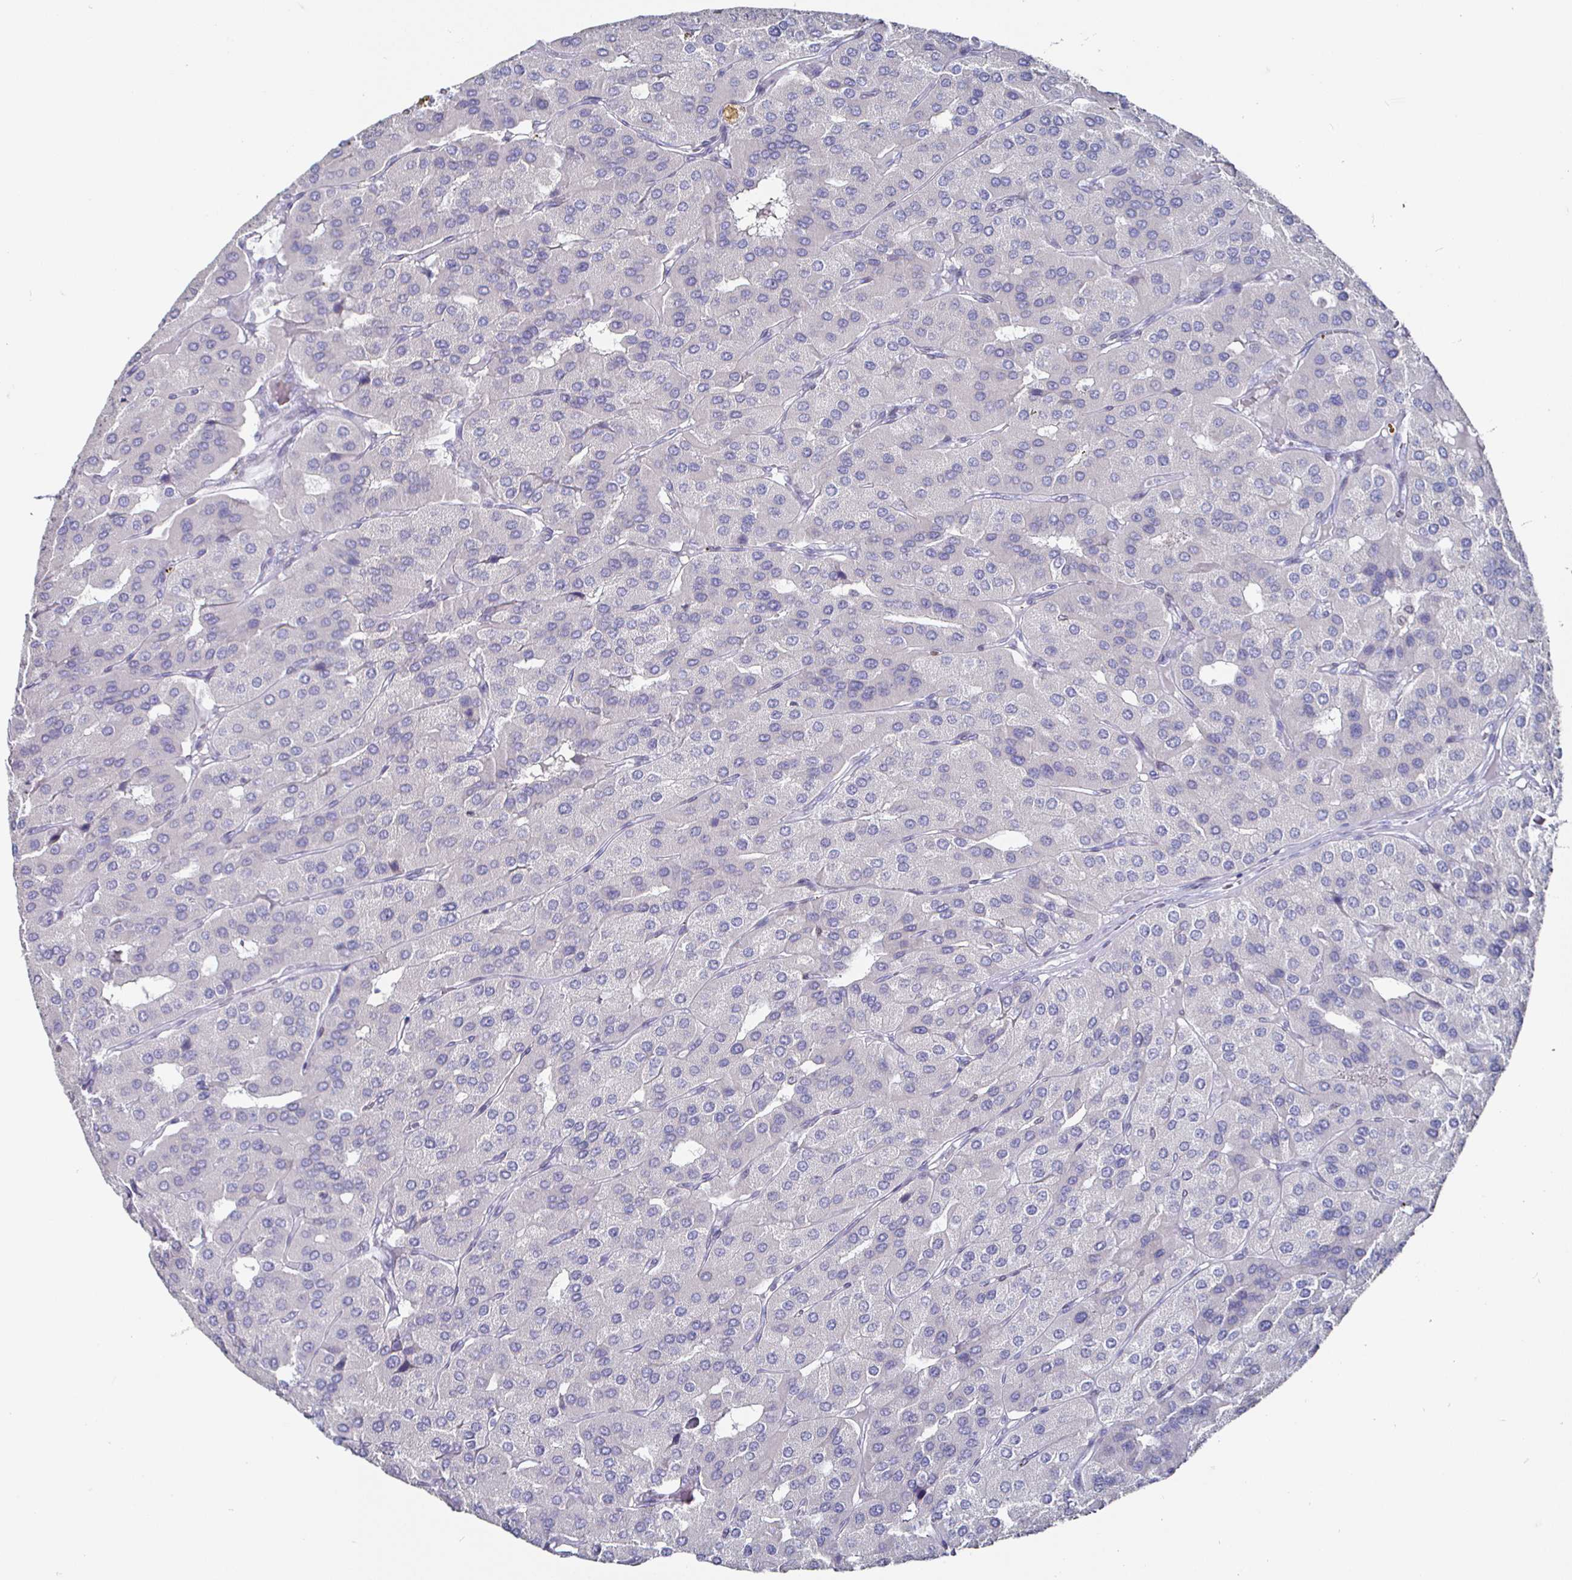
{"staining": {"intensity": "negative", "quantity": "none", "location": "none"}, "tissue": "parathyroid gland", "cell_type": "Glandular cells", "image_type": "normal", "snomed": [{"axis": "morphology", "description": "Normal tissue, NOS"}, {"axis": "morphology", "description": "Adenoma, NOS"}, {"axis": "topography", "description": "Parathyroid gland"}], "caption": "Glandular cells are negative for protein expression in benign human parathyroid gland. (Immunohistochemistry (ihc), brightfield microscopy, high magnification).", "gene": "RUNX2", "patient": {"sex": "female", "age": 86}}